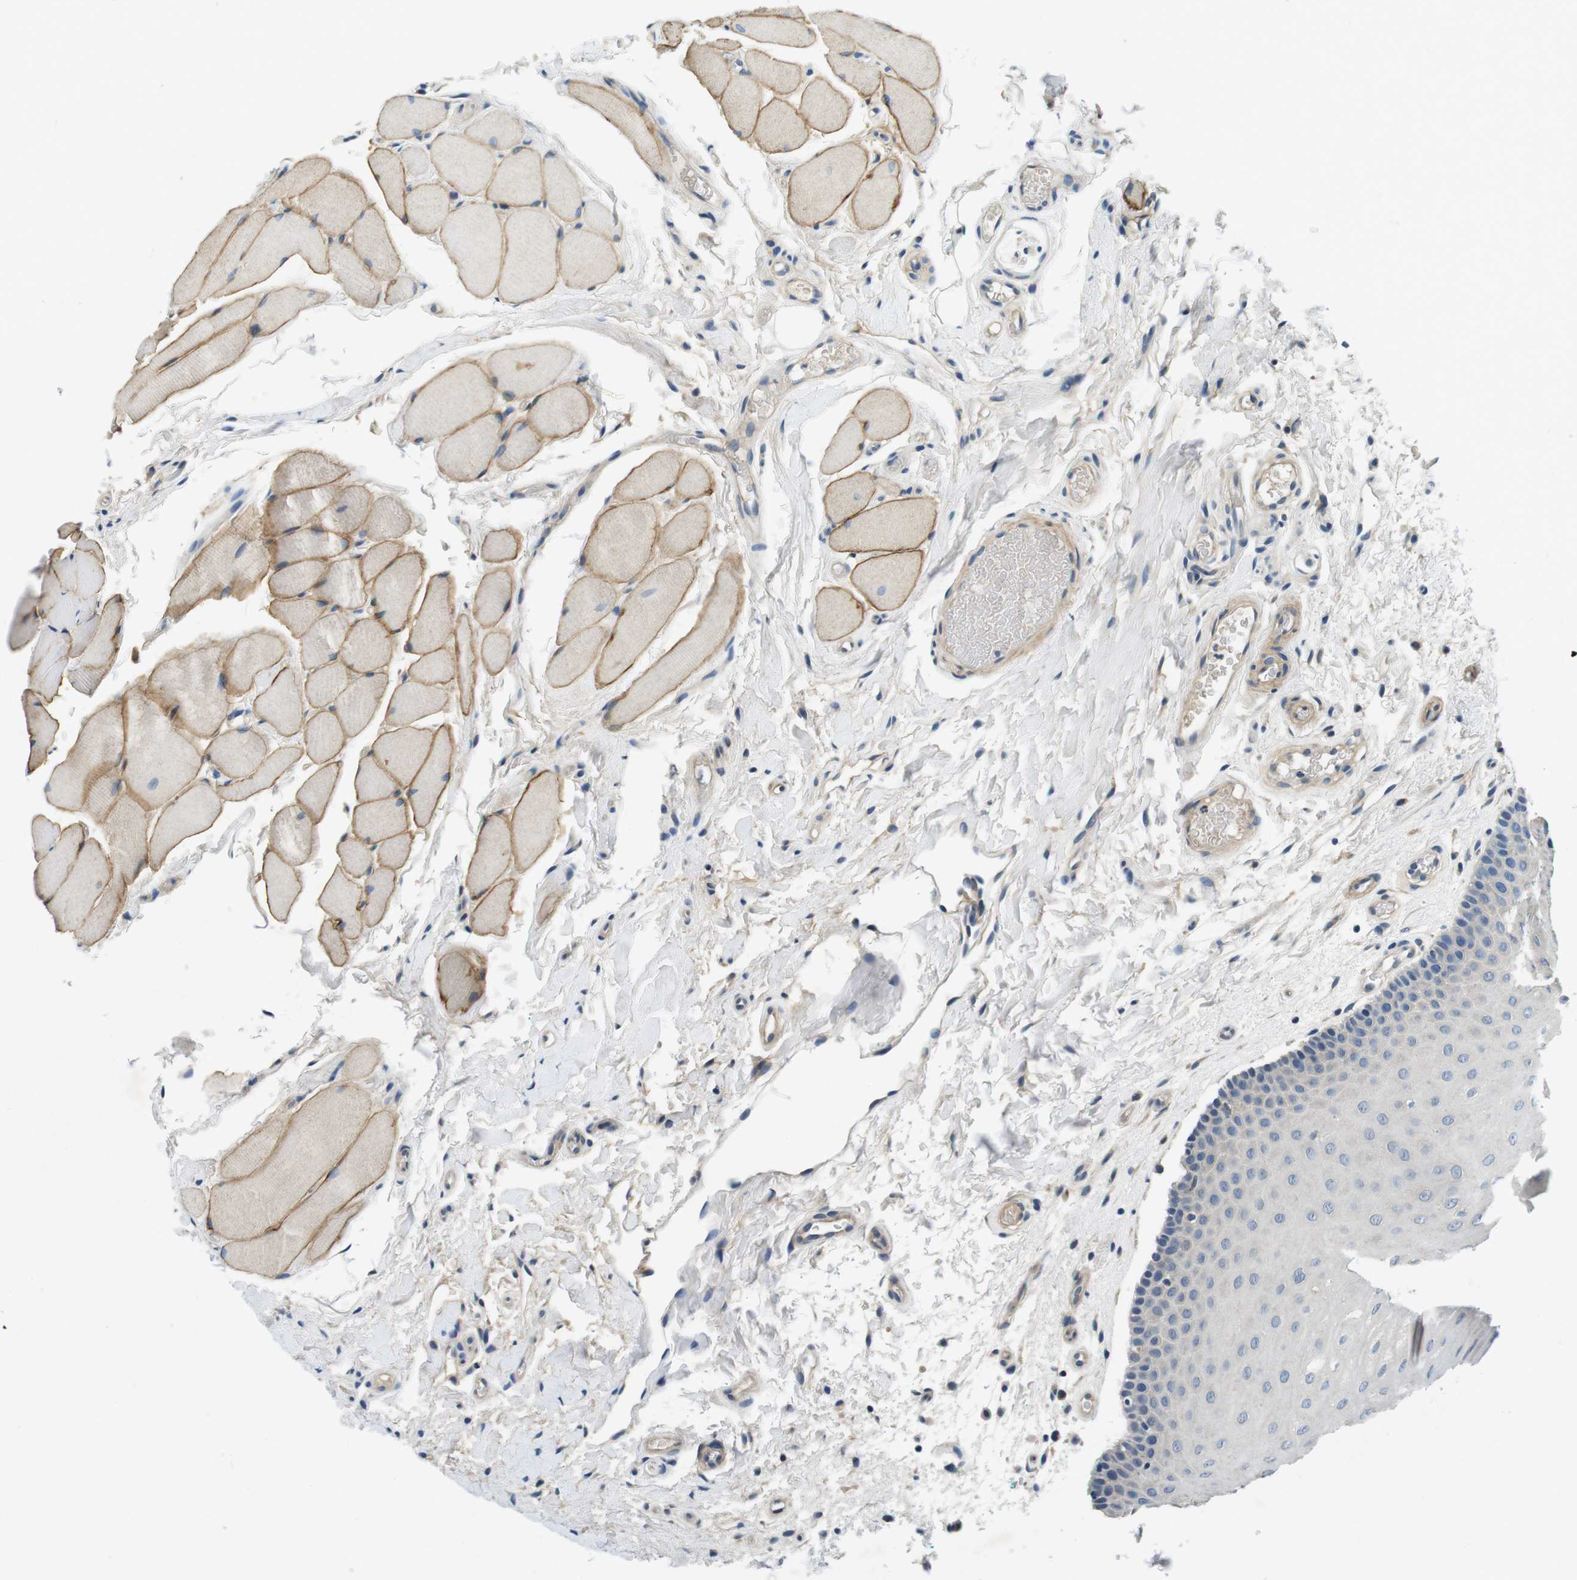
{"staining": {"intensity": "negative", "quantity": "none", "location": "none"}, "tissue": "oral mucosa", "cell_type": "Squamous epithelial cells", "image_type": "normal", "snomed": [{"axis": "morphology", "description": "Normal tissue, NOS"}, {"axis": "topography", "description": "Skeletal muscle"}, {"axis": "topography", "description": "Oral tissue"}], "caption": "Immunohistochemistry (IHC) histopathology image of benign oral mucosa: oral mucosa stained with DAB exhibits no significant protein staining in squamous epithelial cells. (Stains: DAB (3,3'-diaminobenzidine) immunohistochemistry (IHC) with hematoxylin counter stain, Microscopy: brightfield microscopy at high magnification).", "gene": "DTNA", "patient": {"sex": "male", "age": 58}}